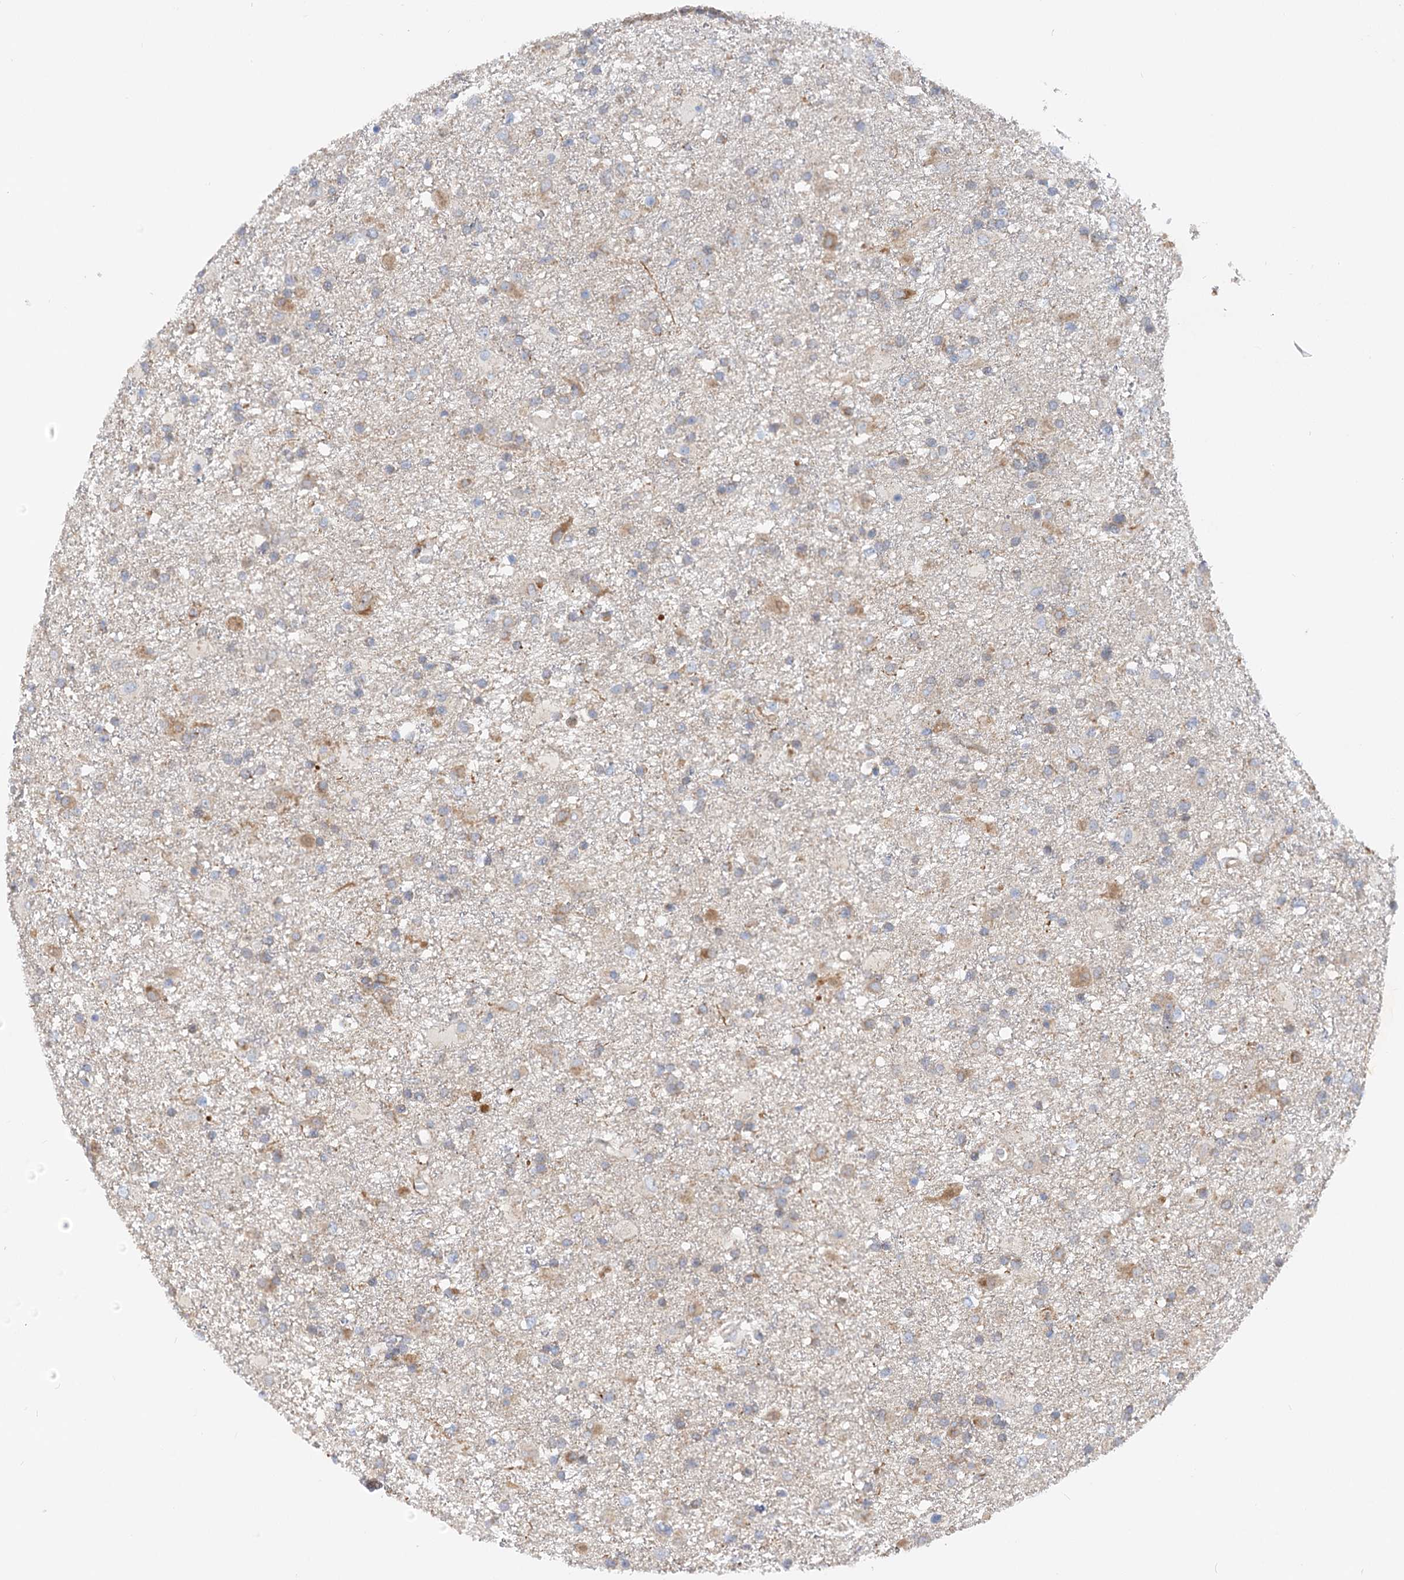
{"staining": {"intensity": "weak", "quantity": "<25%", "location": "cytoplasmic/membranous"}, "tissue": "glioma", "cell_type": "Tumor cells", "image_type": "cancer", "snomed": [{"axis": "morphology", "description": "Glioma, malignant, Low grade"}, {"axis": "topography", "description": "Brain"}], "caption": "Tumor cells are negative for protein expression in human glioma.", "gene": "NELL2", "patient": {"sex": "male", "age": 65}}